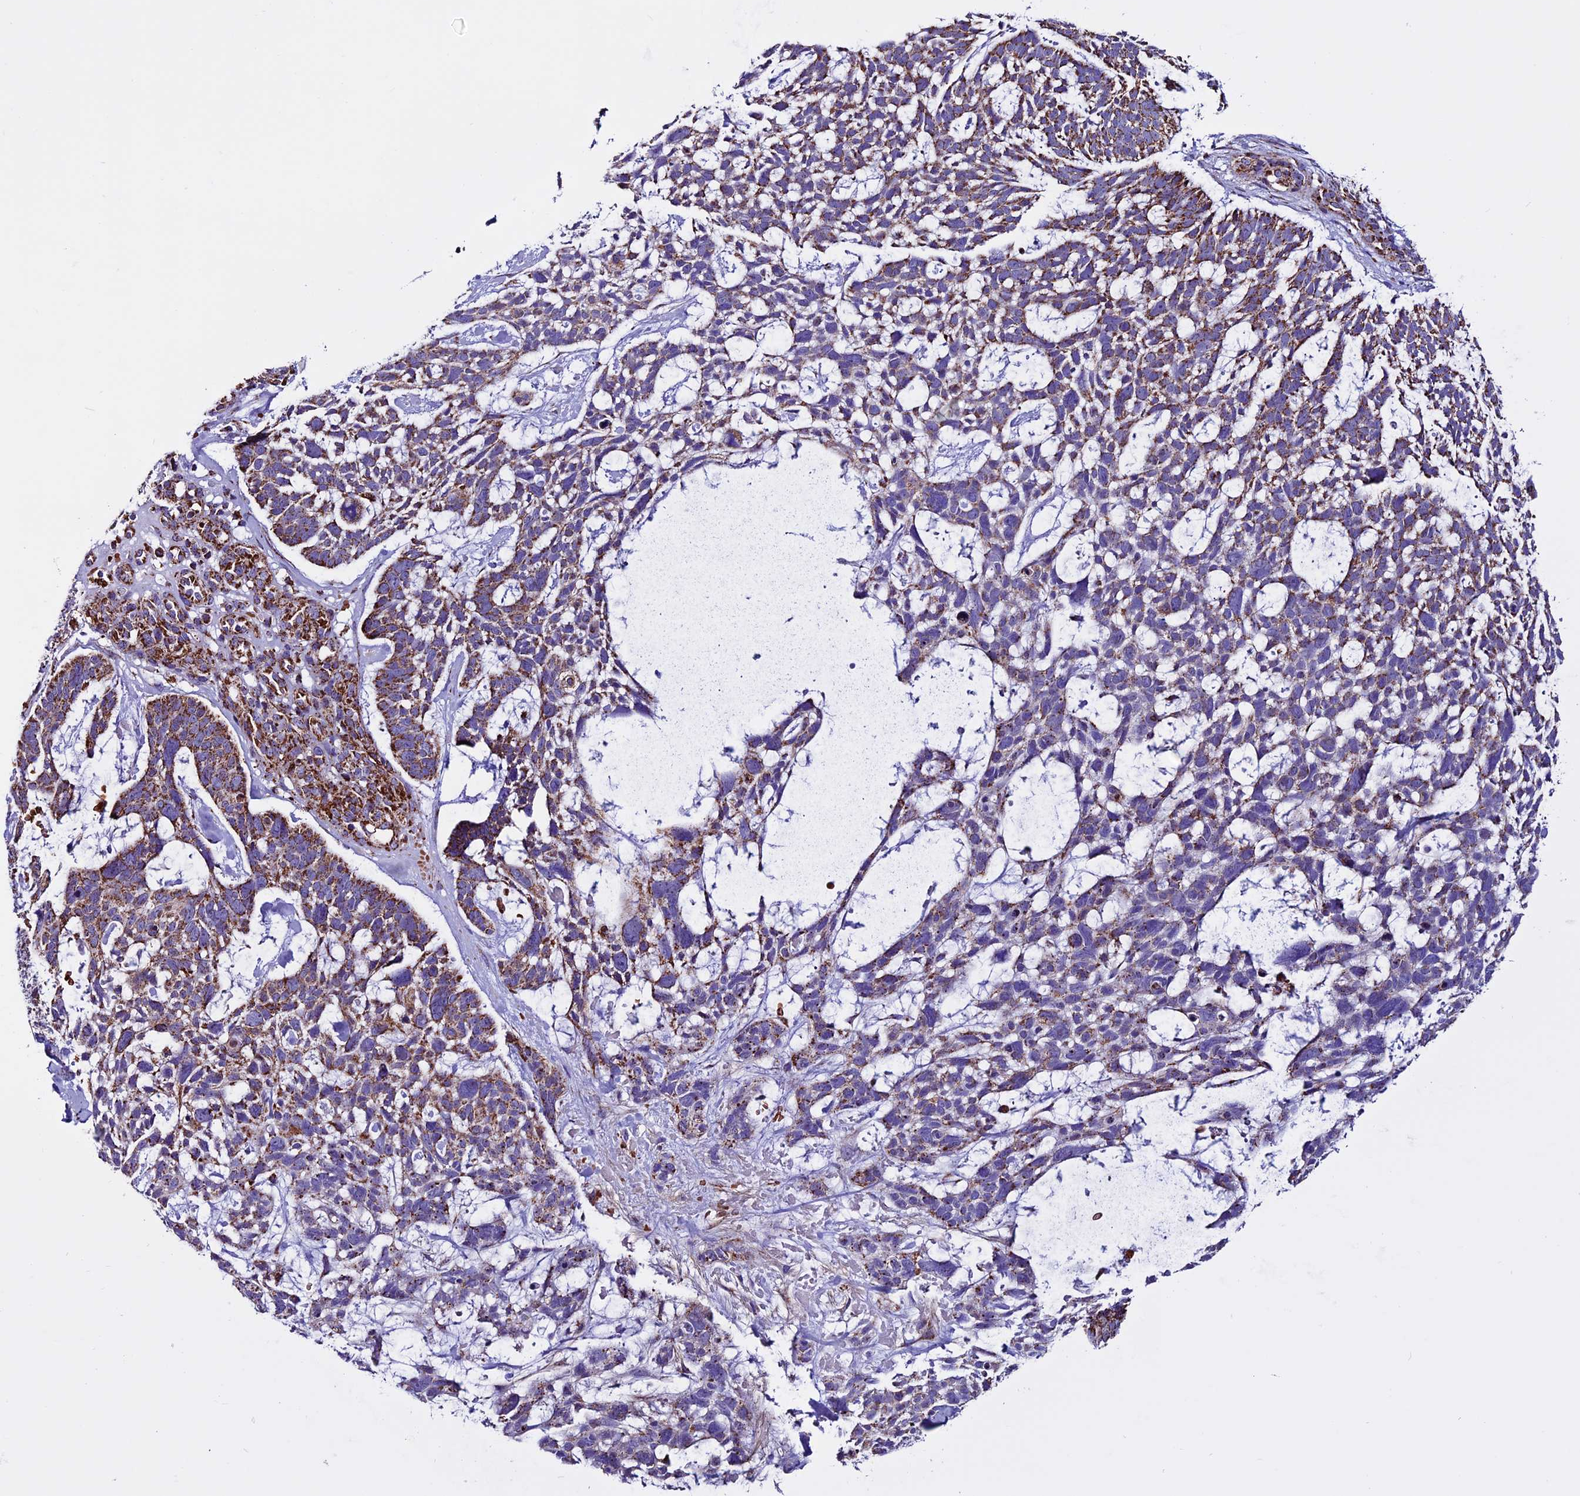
{"staining": {"intensity": "moderate", "quantity": ">75%", "location": "cytoplasmic/membranous"}, "tissue": "skin cancer", "cell_type": "Tumor cells", "image_type": "cancer", "snomed": [{"axis": "morphology", "description": "Basal cell carcinoma"}, {"axis": "topography", "description": "Skin"}], "caption": "High-magnification brightfield microscopy of skin cancer stained with DAB (3,3'-diaminobenzidine) (brown) and counterstained with hematoxylin (blue). tumor cells exhibit moderate cytoplasmic/membranous expression is seen in about>75% of cells.", "gene": "CX3CL1", "patient": {"sex": "male", "age": 88}}